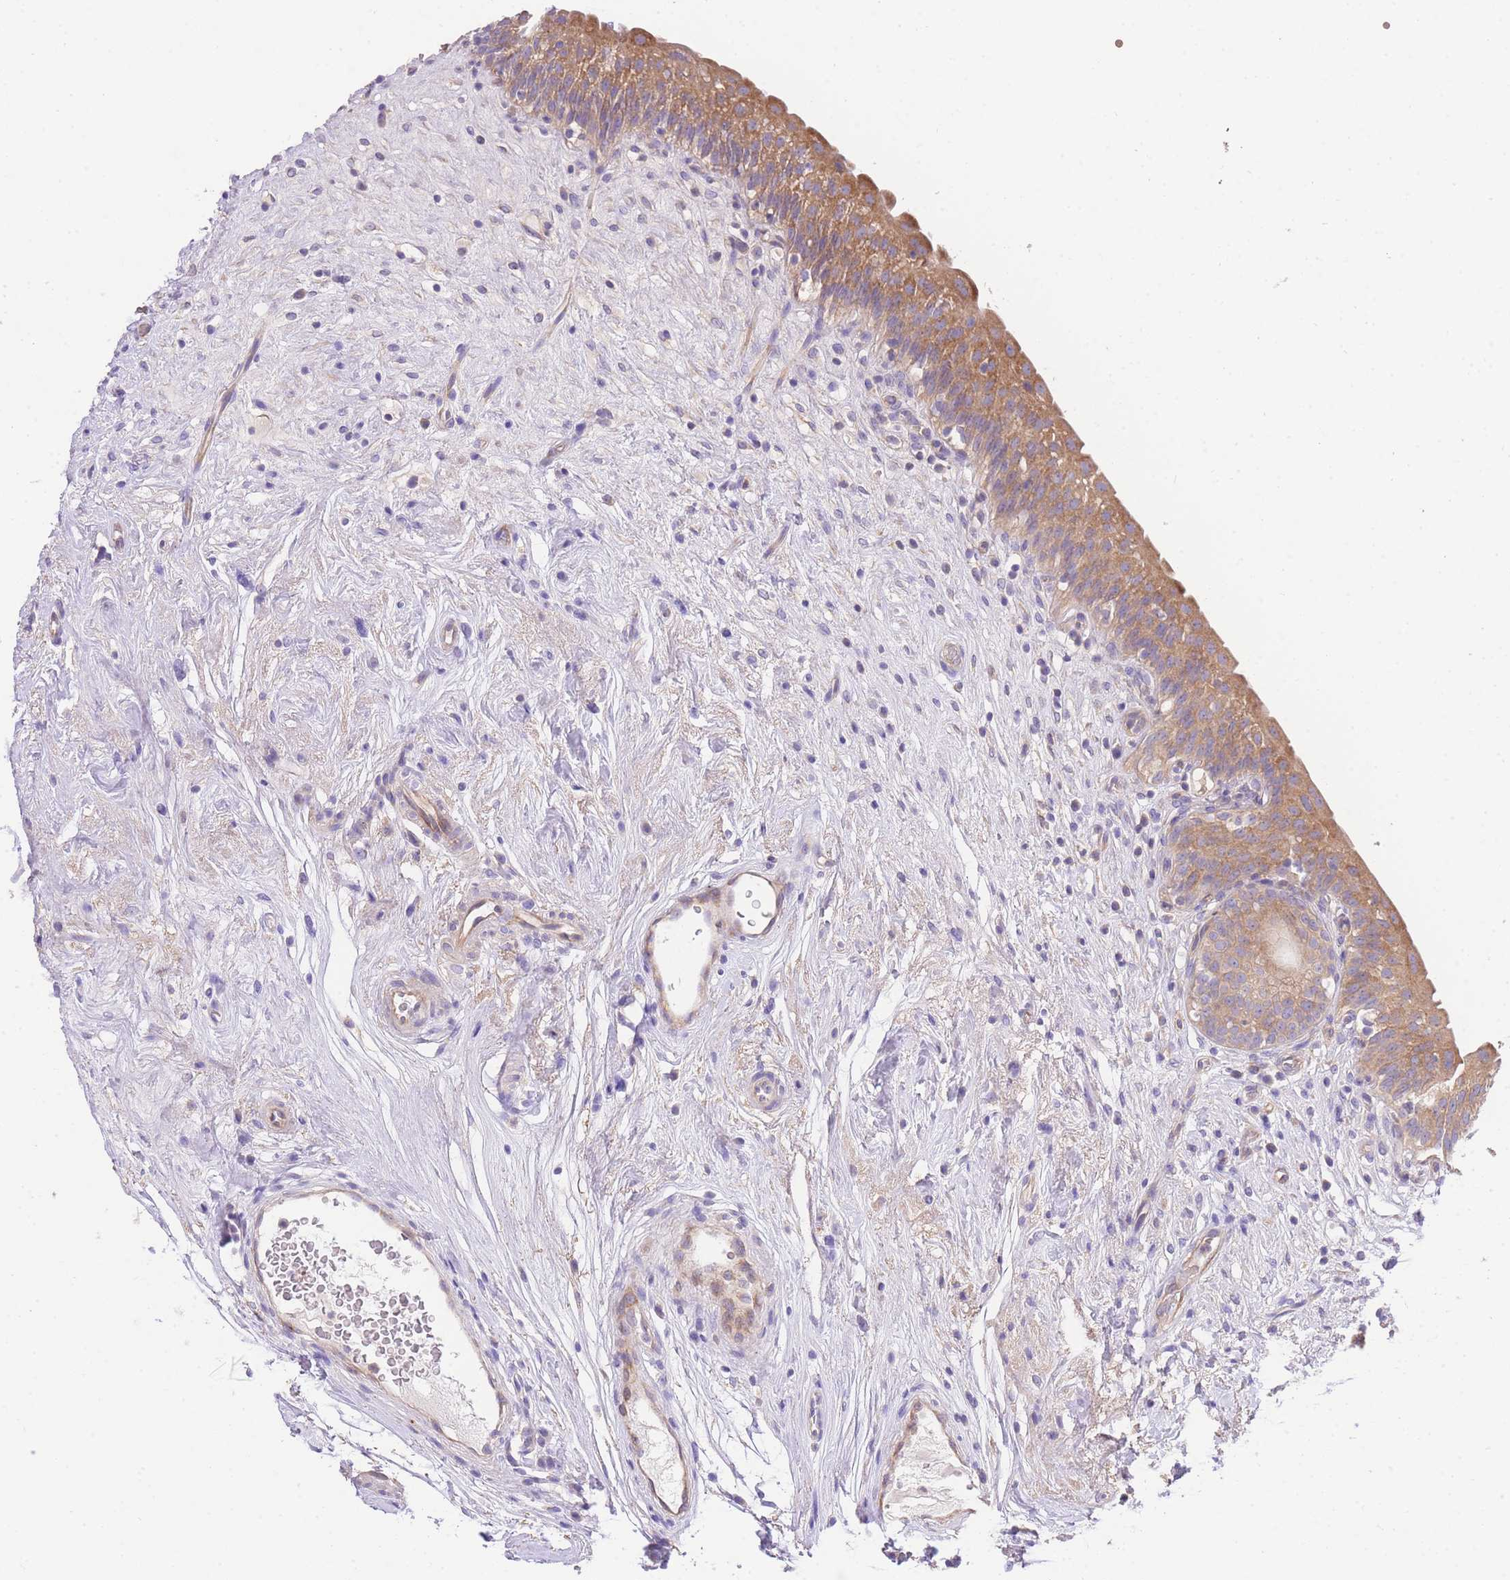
{"staining": {"intensity": "moderate", "quantity": ">75%", "location": "cytoplasmic/membranous"}, "tissue": "urinary bladder", "cell_type": "Urothelial cells", "image_type": "normal", "snomed": [{"axis": "morphology", "description": "Normal tissue, NOS"}, {"axis": "topography", "description": "Urinary bladder"}], "caption": "A micrograph showing moderate cytoplasmic/membranous expression in approximately >75% of urothelial cells in normal urinary bladder, as visualized by brown immunohistochemical staining.", "gene": "INSYN2B", "patient": {"sex": "male", "age": 83}}